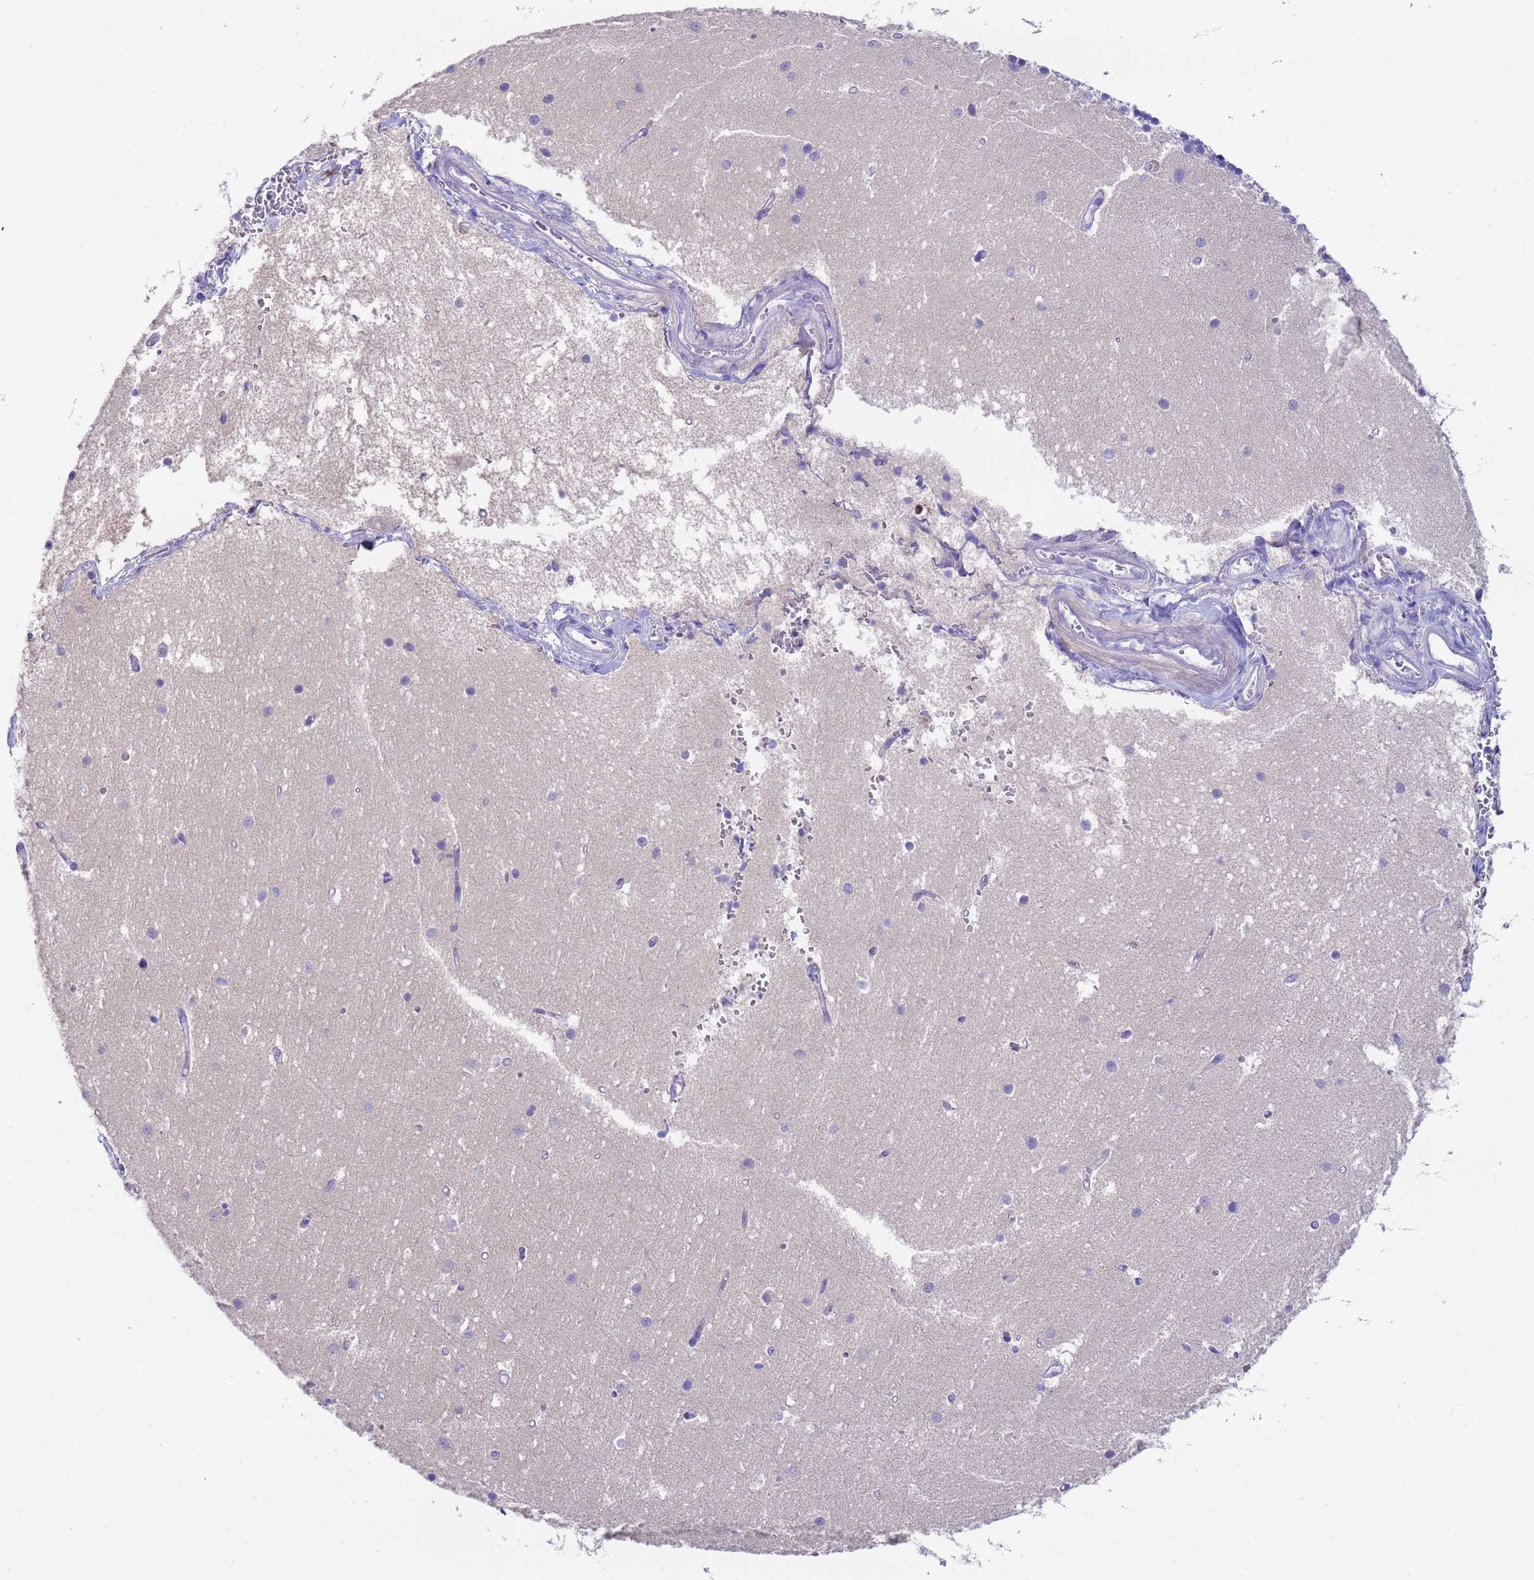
{"staining": {"intensity": "negative", "quantity": "none", "location": "none"}, "tissue": "cerebellum", "cell_type": "Cells in granular layer", "image_type": "normal", "snomed": [{"axis": "morphology", "description": "Normal tissue, NOS"}, {"axis": "topography", "description": "Cerebellum"}], "caption": "Cells in granular layer show no significant protein staining in benign cerebellum.", "gene": "USP38", "patient": {"sex": "male", "age": 54}}